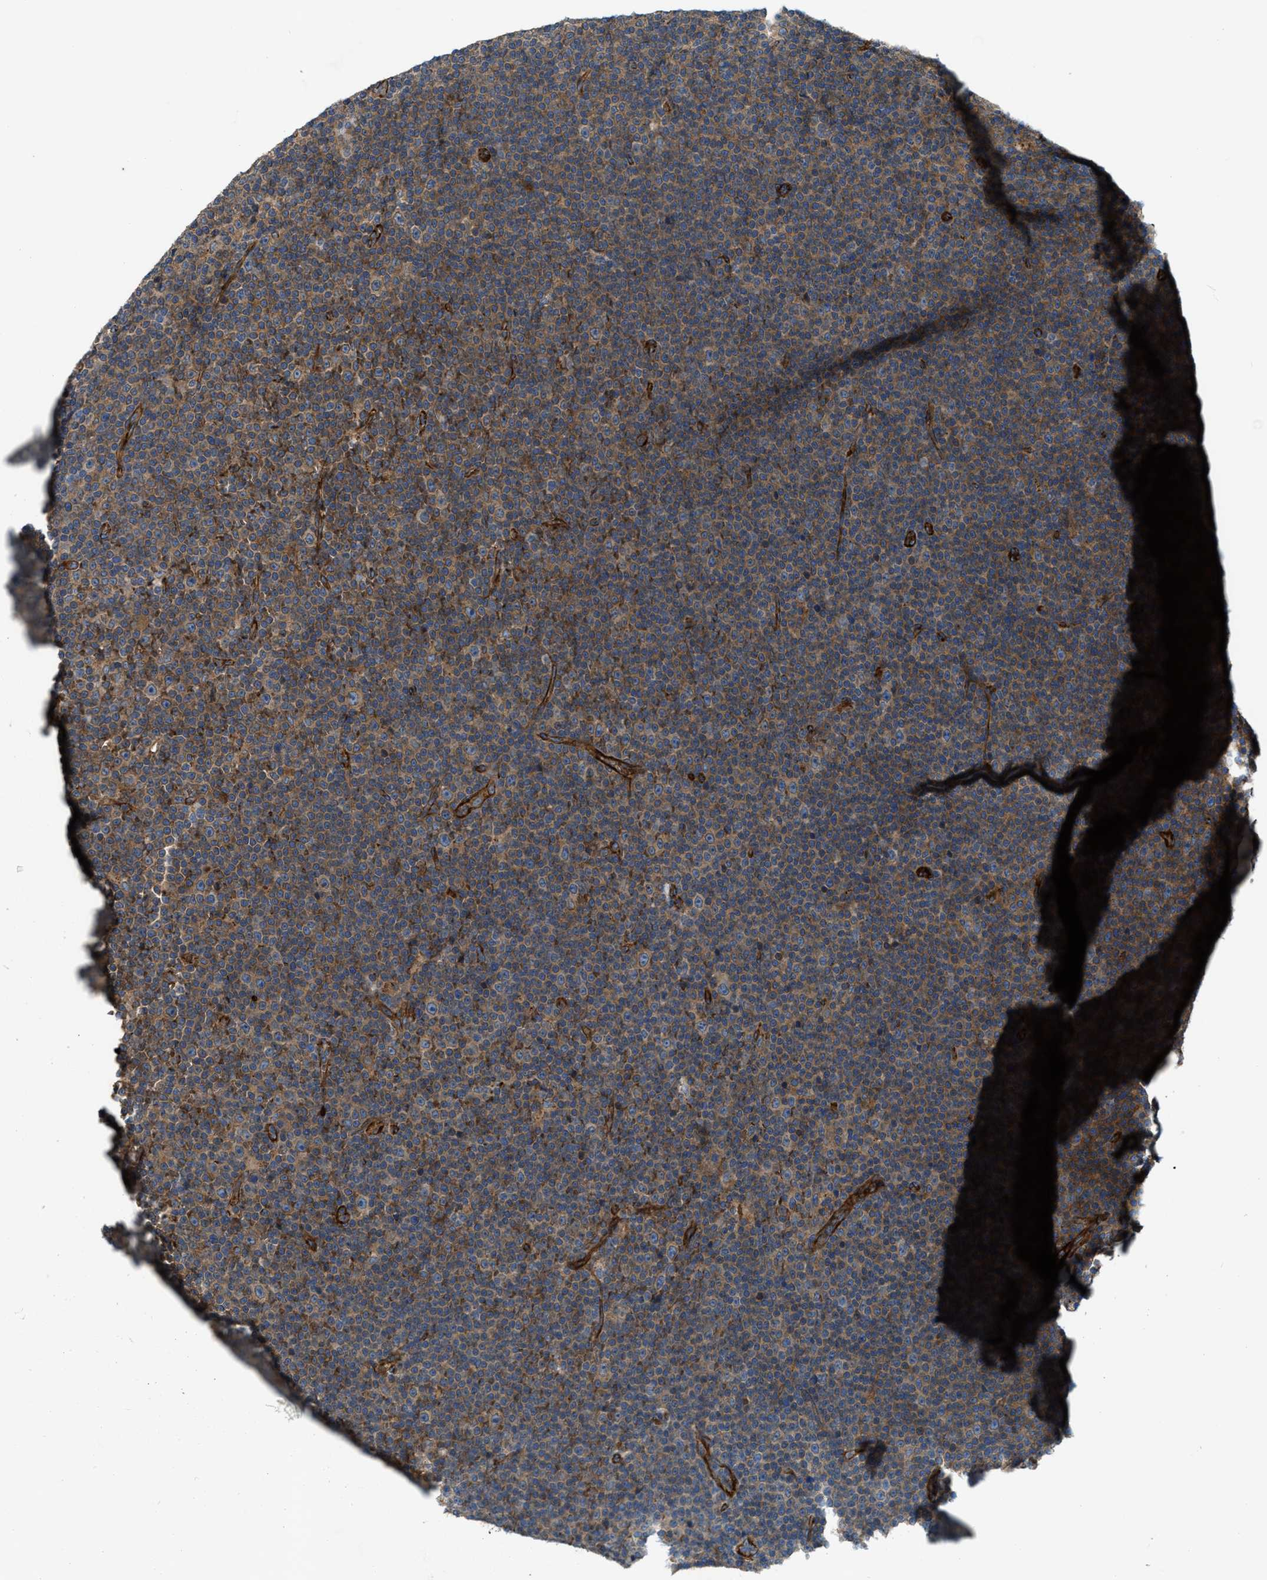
{"staining": {"intensity": "moderate", "quantity": ">75%", "location": "cytoplasmic/membranous"}, "tissue": "lymphoma", "cell_type": "Tumor cells", "image_type": "cancer", "snomed": [{"axis": "morphology", "description": "Malignant lymphoma, non-Hodgkin's type, Low grade"}, {"axis": "topography", "description": "Lymph node"}], "caption": "Human lymphoma stained with a protein marker reveals moderate staining in tumor cells.", "gene": "ERC1", "patient": {"sex": "female", "age": 67}}